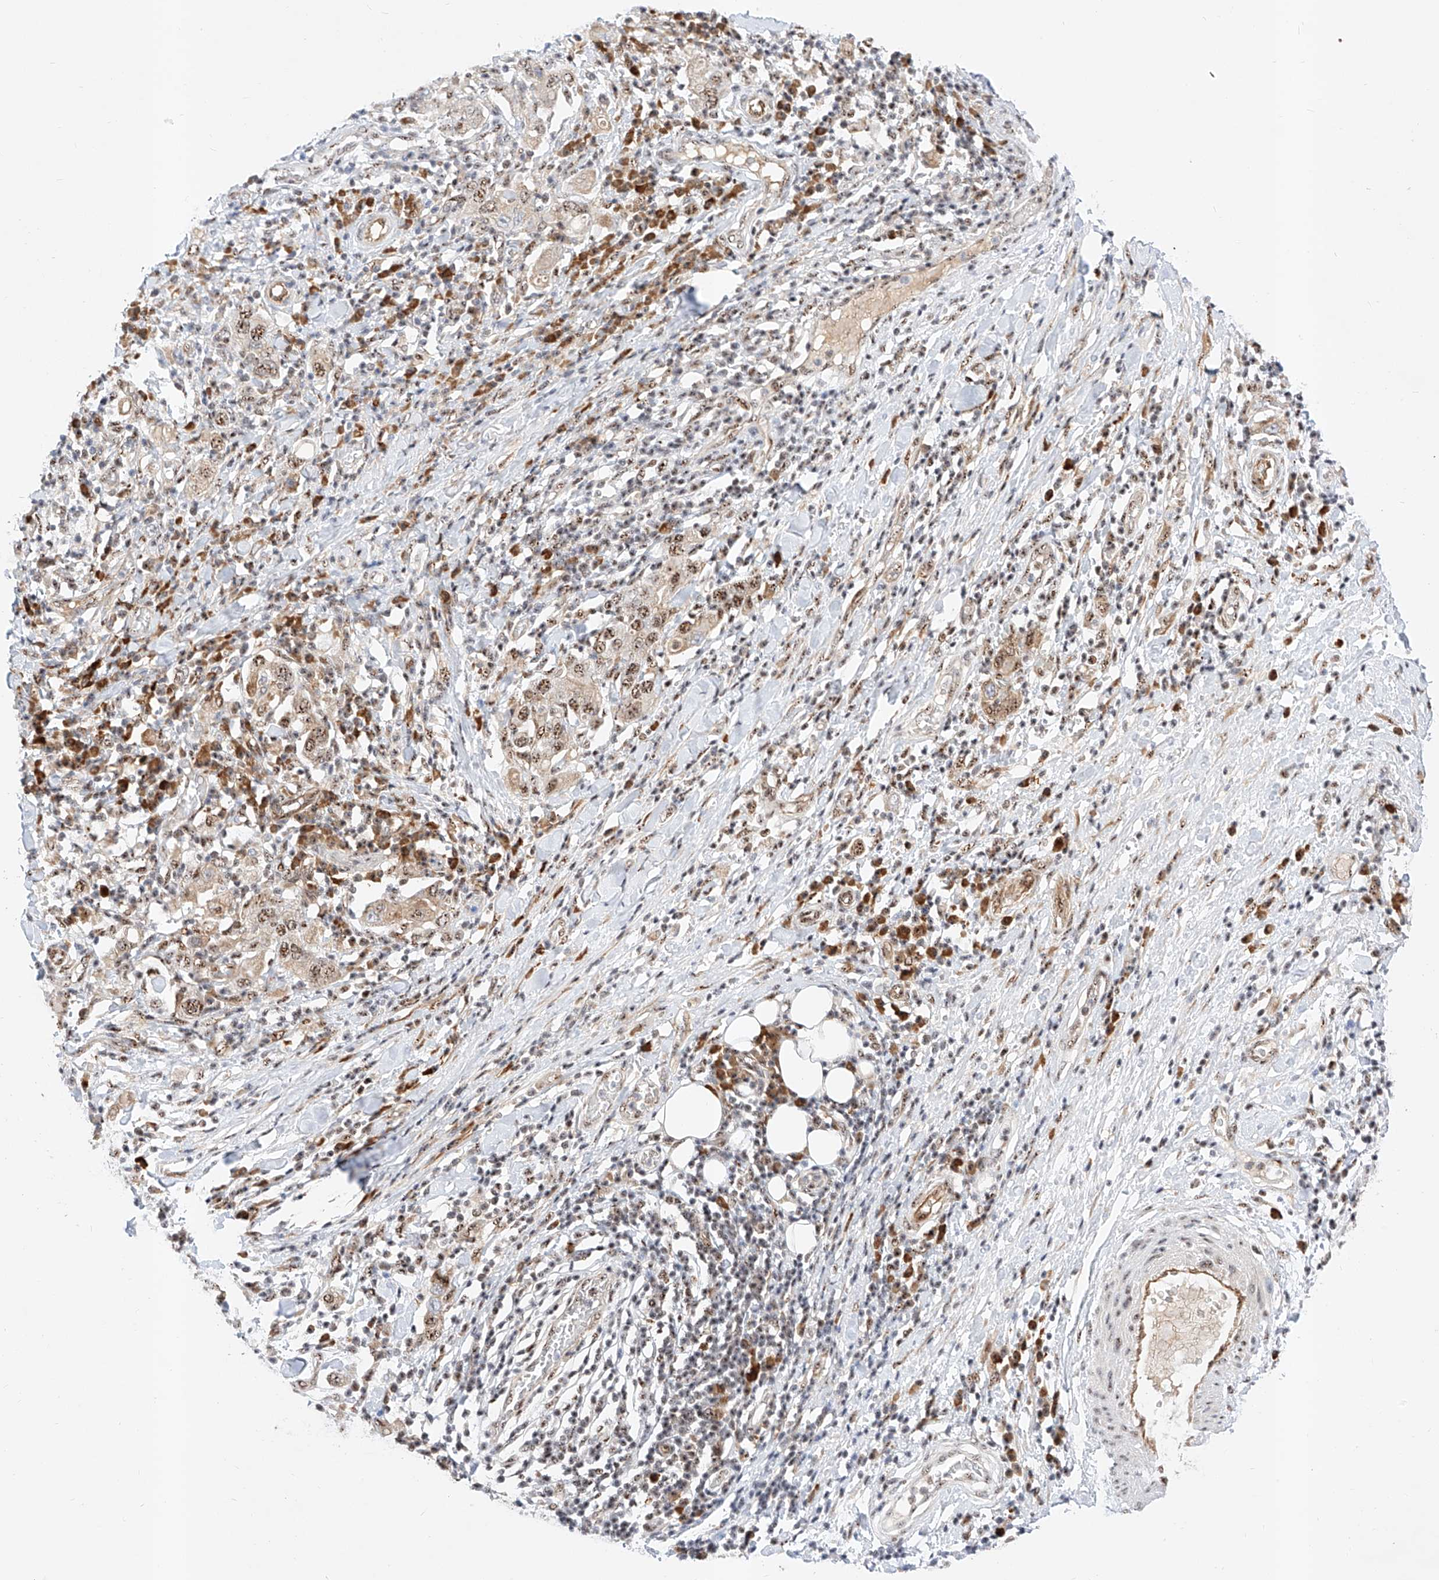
{"staining": {"intensity": "moderate", "quantity": "25%-75%", "location": "cytoplasmic/membranous,nuclear"}, "tissue": "stomach cancer", "cell_type": "Tumor cells", "image_type": "cancer", "snomed": [{"axis": "morphology", "description": "Adenocarcinoma, NOS"}, {"axis": "topography", "description": "Stomach, upper"}], "caption": "The histopathology image exhibits staining of stomach cancer, revealing moderate cytoplasmic/membranous and nuclear protein staining (brown color) within tumor cells.", "gene": "ATXN7L2", "patient": {"sex": "male", "age": 62}}